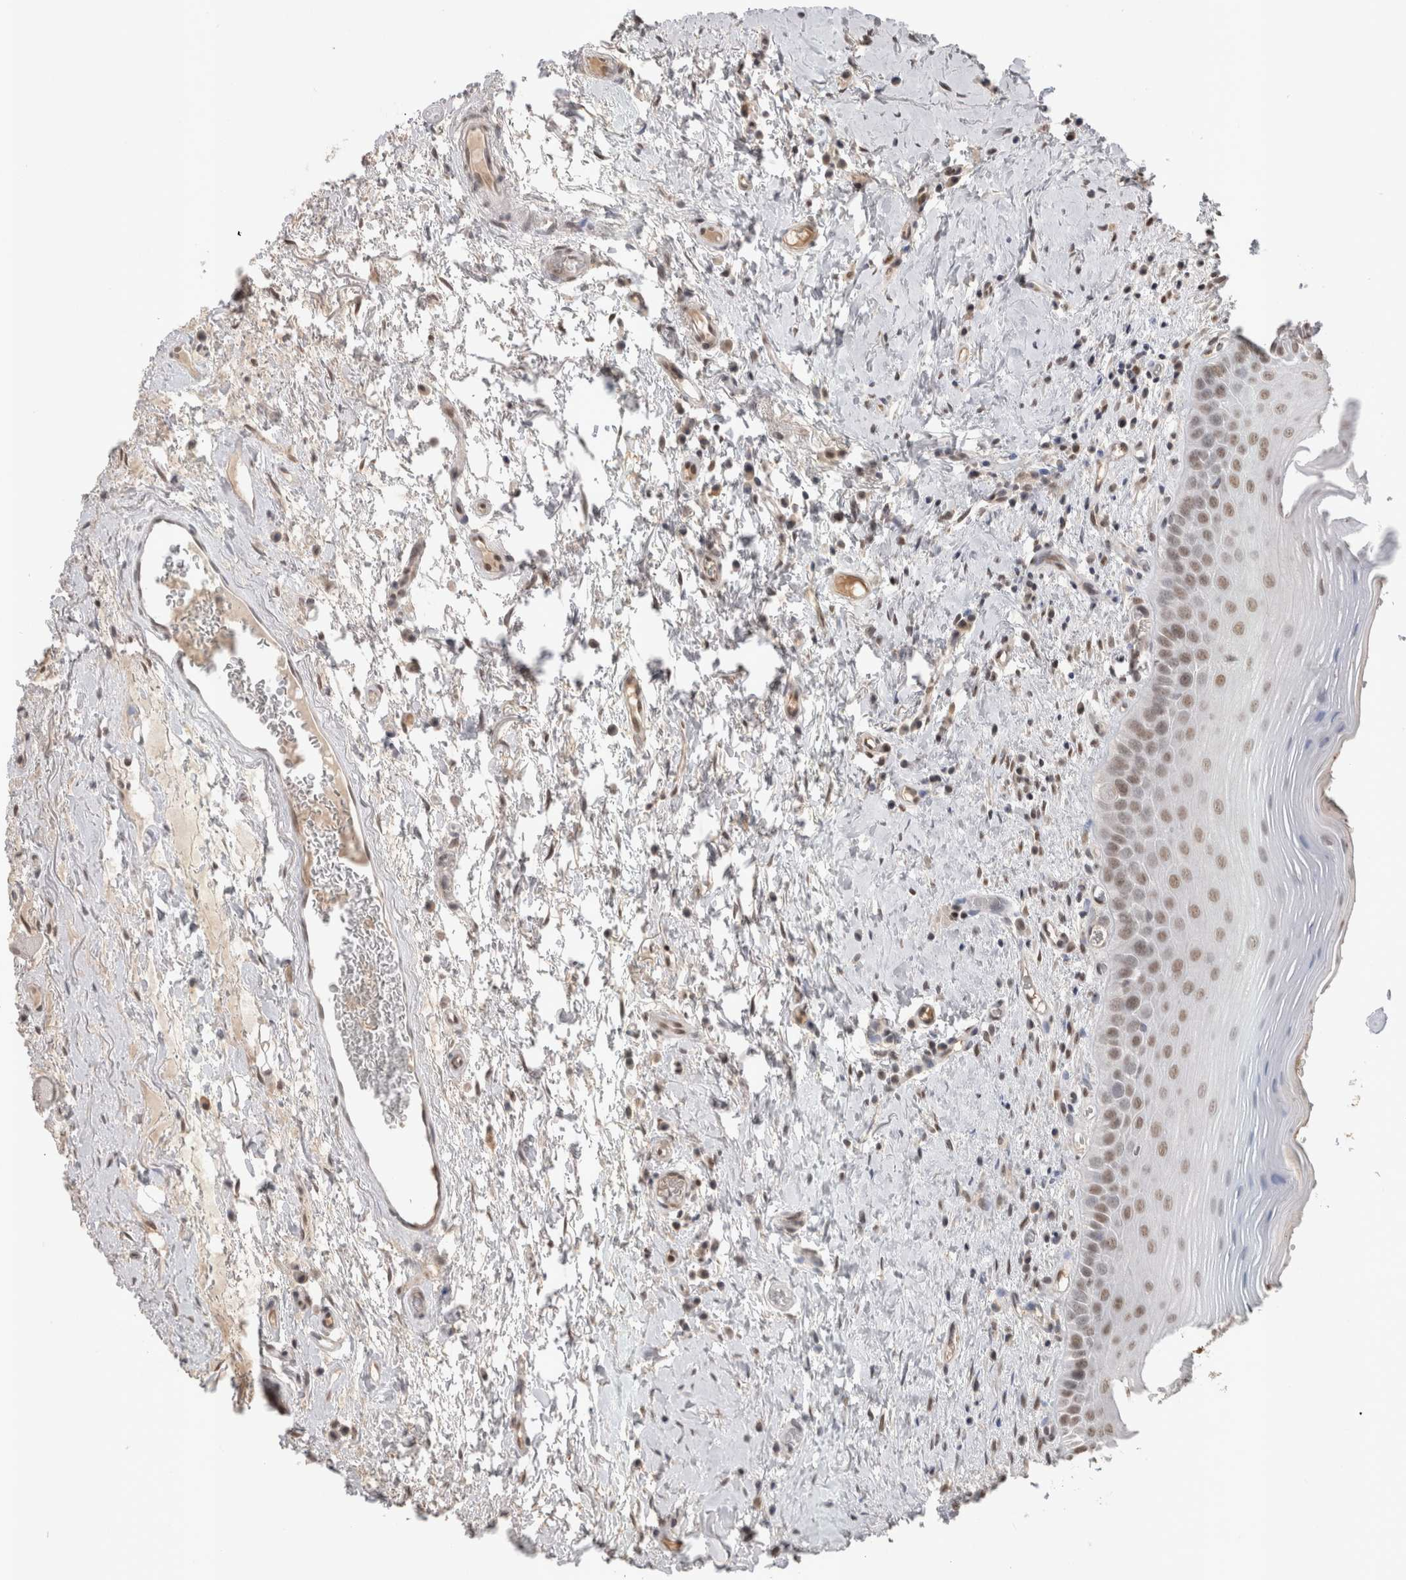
{"staining": {"intensity": "moderate", "quantity": ">75%", "location": "nuclear"}, "tissue": "oral mucosa", "cell_type": "Squamous epithelial cells", "image_type": "normal", "snomed": [{"axis": "morphology", "description": "Normal tissue, NOS"}, {"axis": "topography", "description": "Oral tissue"}], "caption": "Immunohistochemistry image of benign human oral mucosa stained for a protein (brown), which demonstrates medium levels of moderate nuclear positivity in about >75% of squamous epithelial cells.", "gene": "DAXX", "patient": {"sex": "male", "age": 82}}